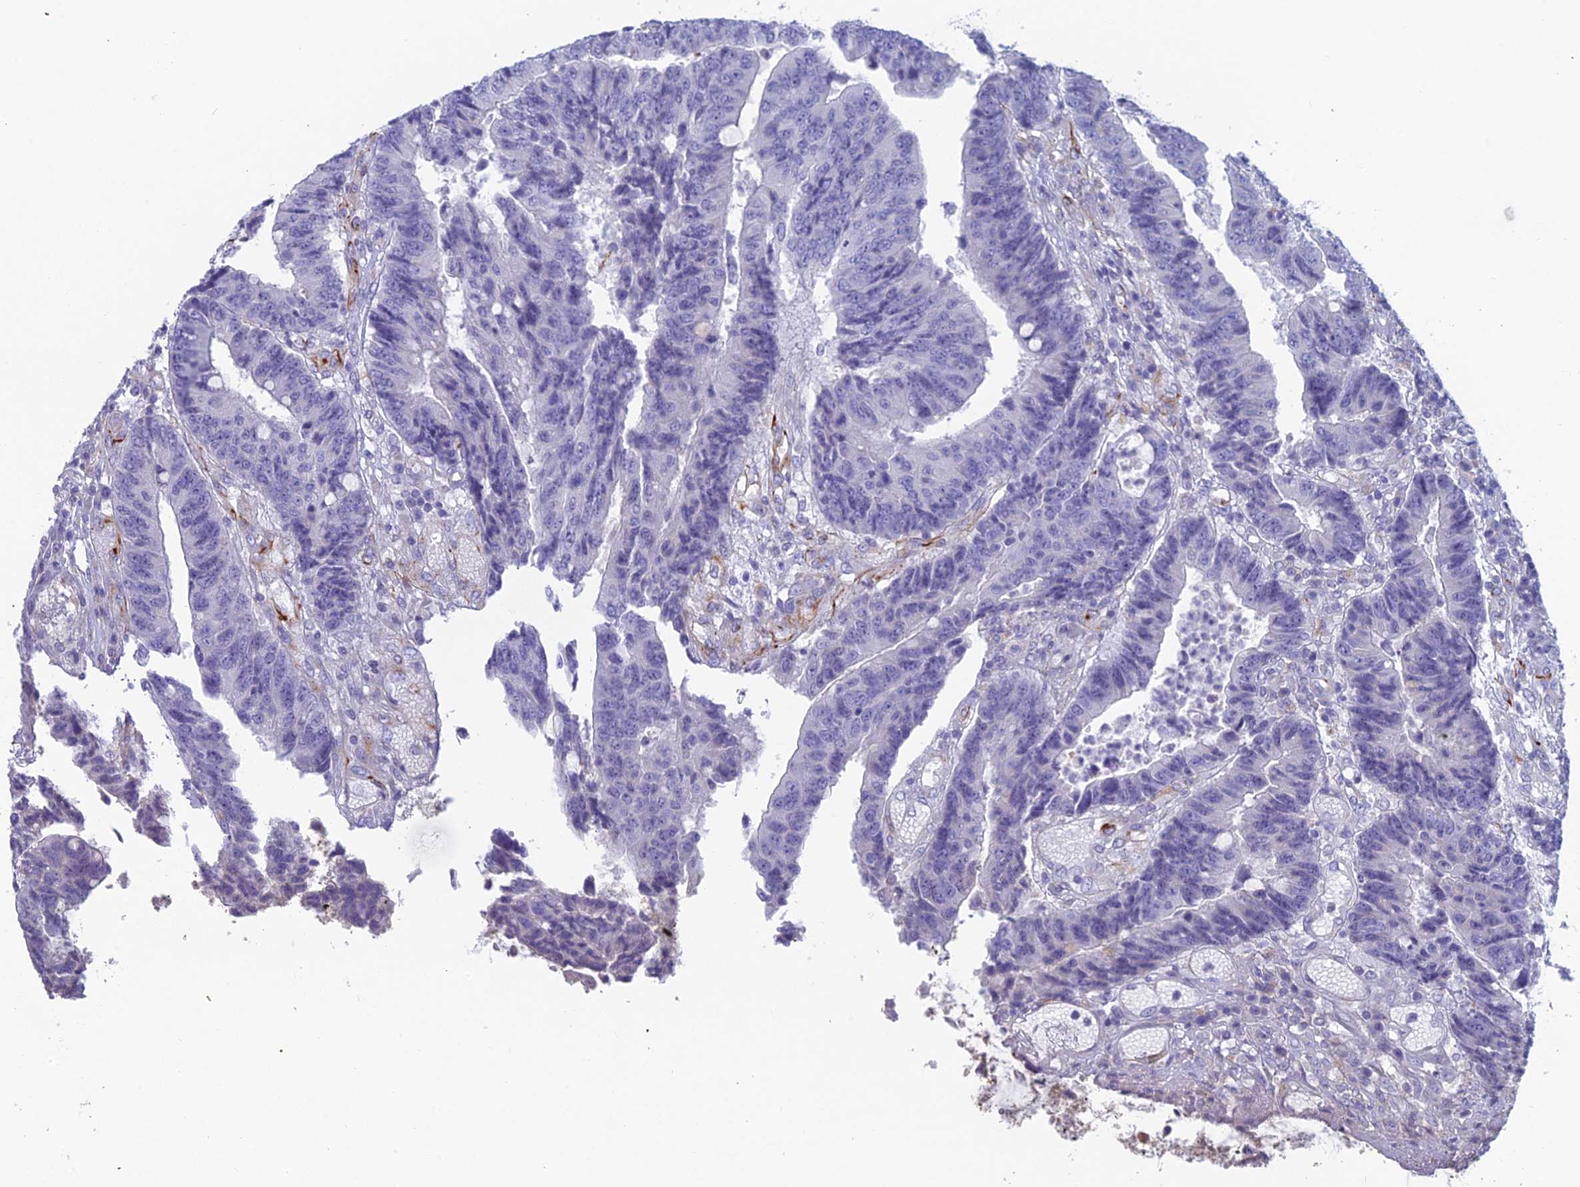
{"staining": {"intensity": "negative", "quantity": "none", "location": "none"}, "tissue": "colorectal cancer", "cell_type": "Tumor cells", "image_type": "cancer", "snomed": [{"axis": "morphology", "description": "Adenocarcinoma, NOS"}, {"axis": "topography", "description": "Rectum"}], "caption": "Image shows no significant protein positivity in tumor cells of colorectal adenocarcinoma.", "gene": "FERD3L", "patient": {"sex": "male", "age": 84}}